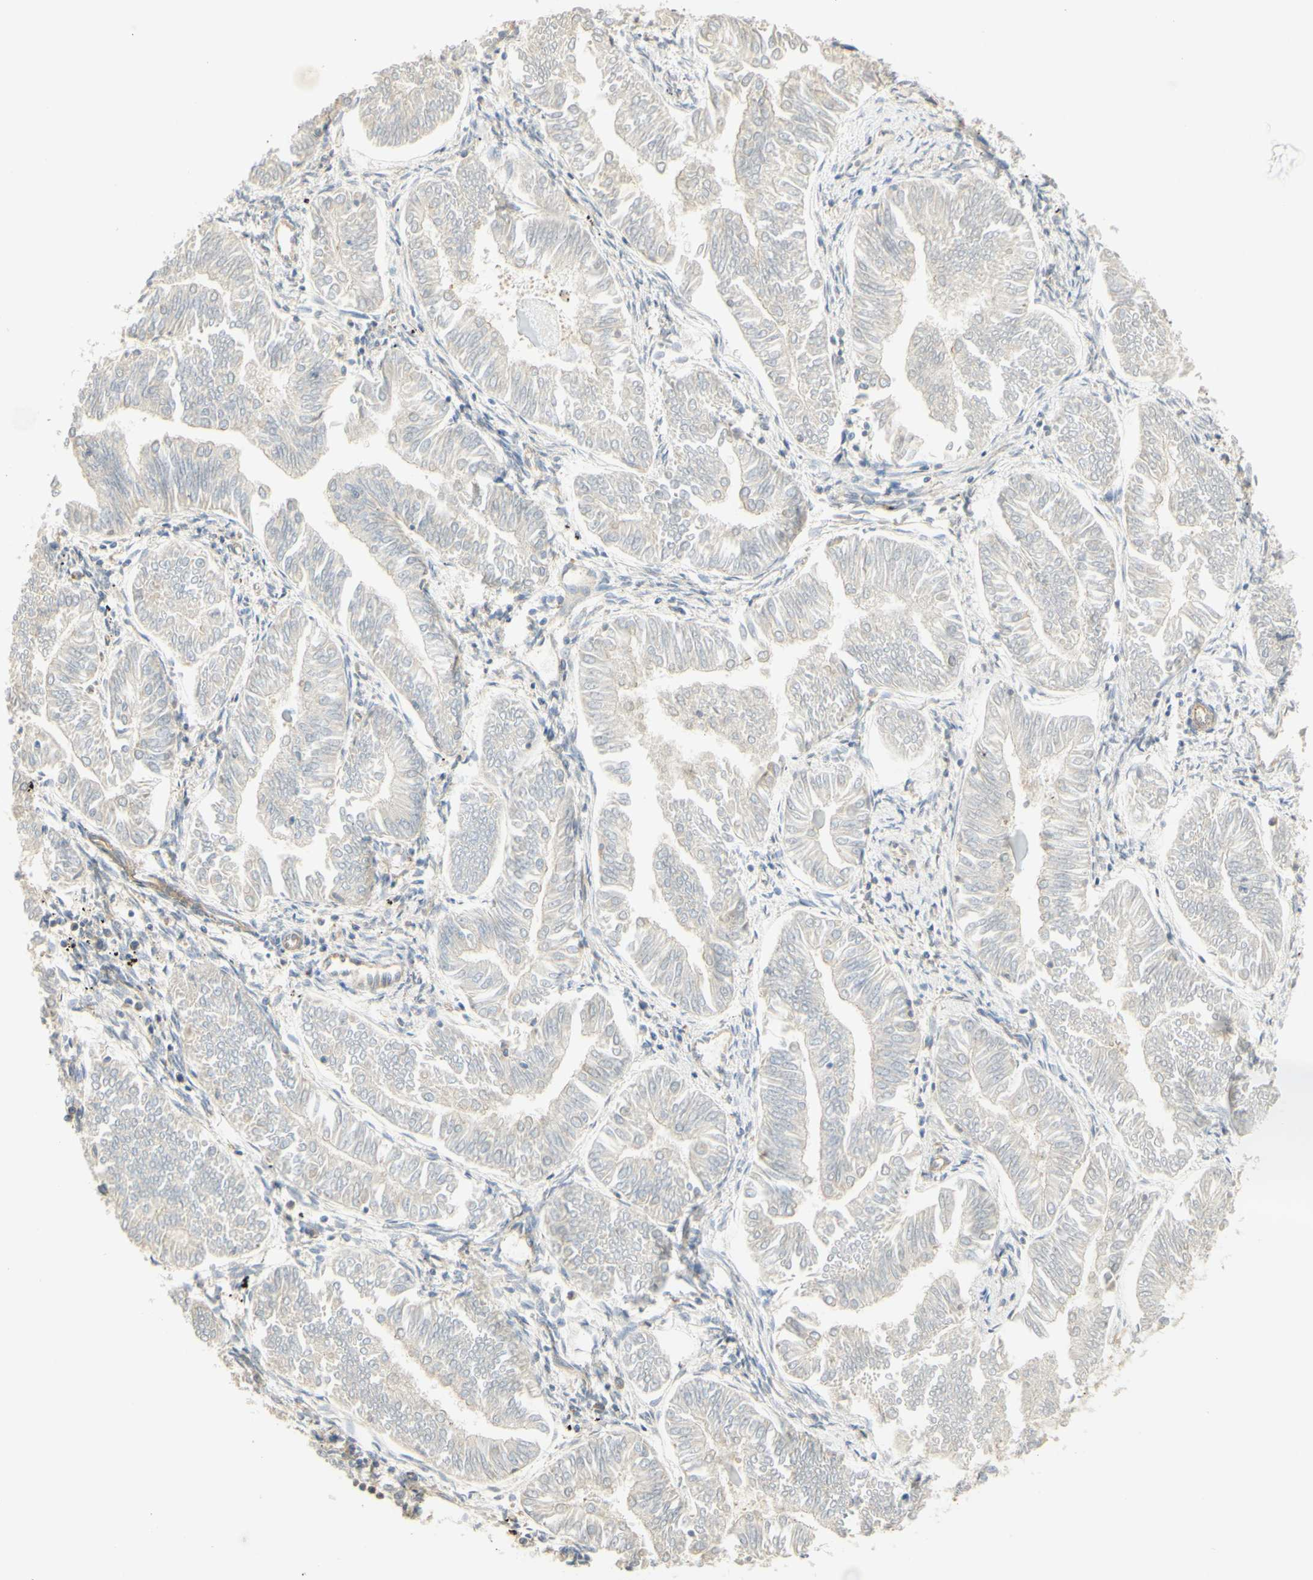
{"staining": {"intensity": "negative", "quantity": "none", "location": "none"}, "tissue": "endometrial cancer", "cell_type": "Tumor cells", "image_type": "cancer", "snomed": [{"axis": "morphology", "description": "Adenocarcinoma, NOS"}, {"axis": "topography", "description": "Endometrium"}], "caption": "IHC photomicrograph of neoplastic tissue: adenocarcinoma (endometrial) stained with DAB demonstrates no significant protein expression in tumor cells.", "gene": "IKBKG", "patient": {"sex": "female", "age": 53}}